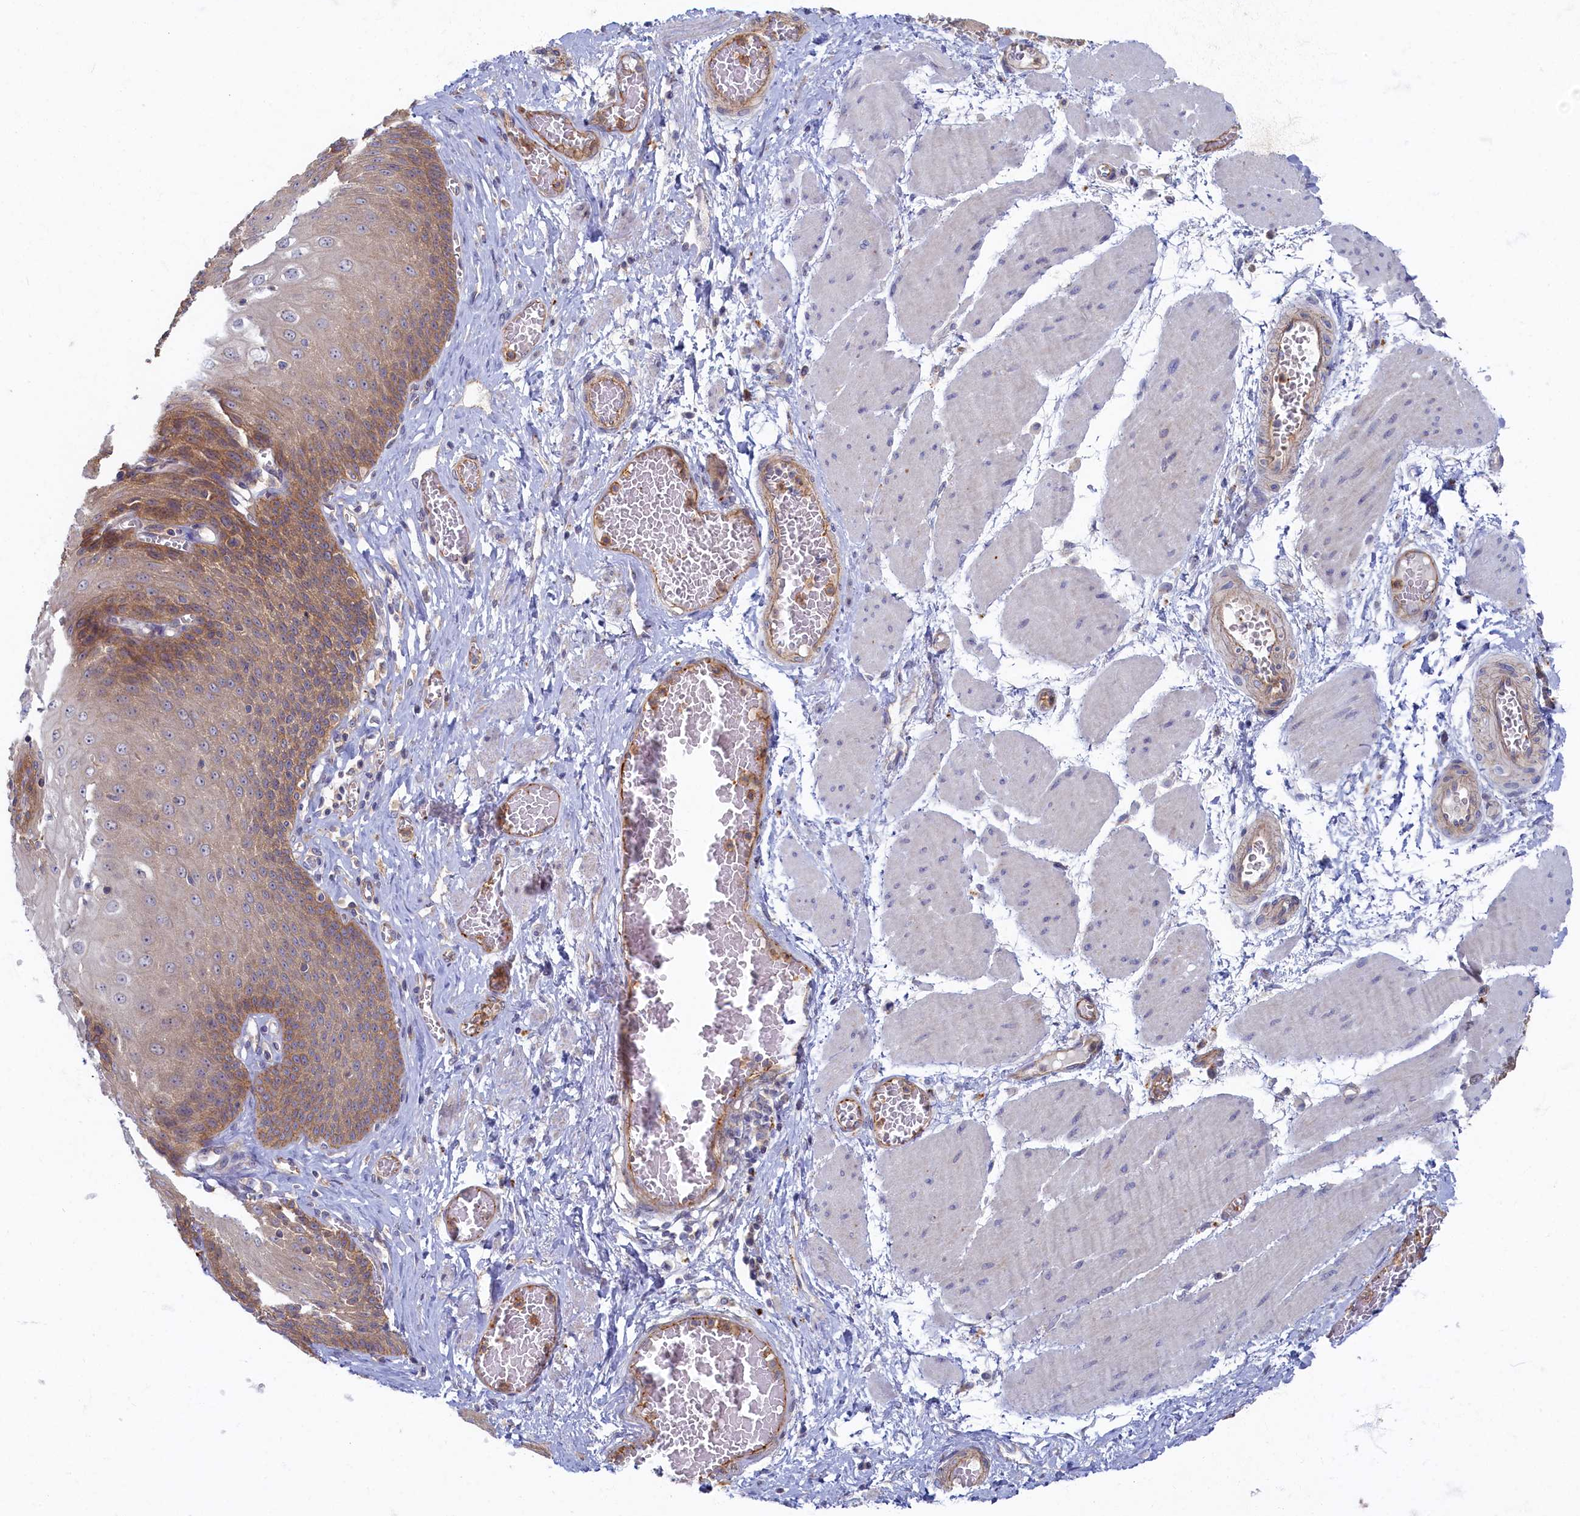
{"staining": {"intensity": "moderate", "quantity": "25%-75%", "location": "cytoplasmic/membranous"}, "tissue": "esophagus", "cell_type": "Squamous epithelial cells", "image_type": "normal", "snomed": [{"axis": "morphology", "description": "Normal tissue, NOS"}, {"axis": "topography", "description": "Esophagus"}], "caption": "This micrograph reveals IHC staining of unremarkable human esophagus, with medium moderate cytoplasmic/membranous positivity in approximately 25%-75% of squamous epithelial cells.", "gene": "PSMG2", "patient": {"sex": "male", "age": 60}}